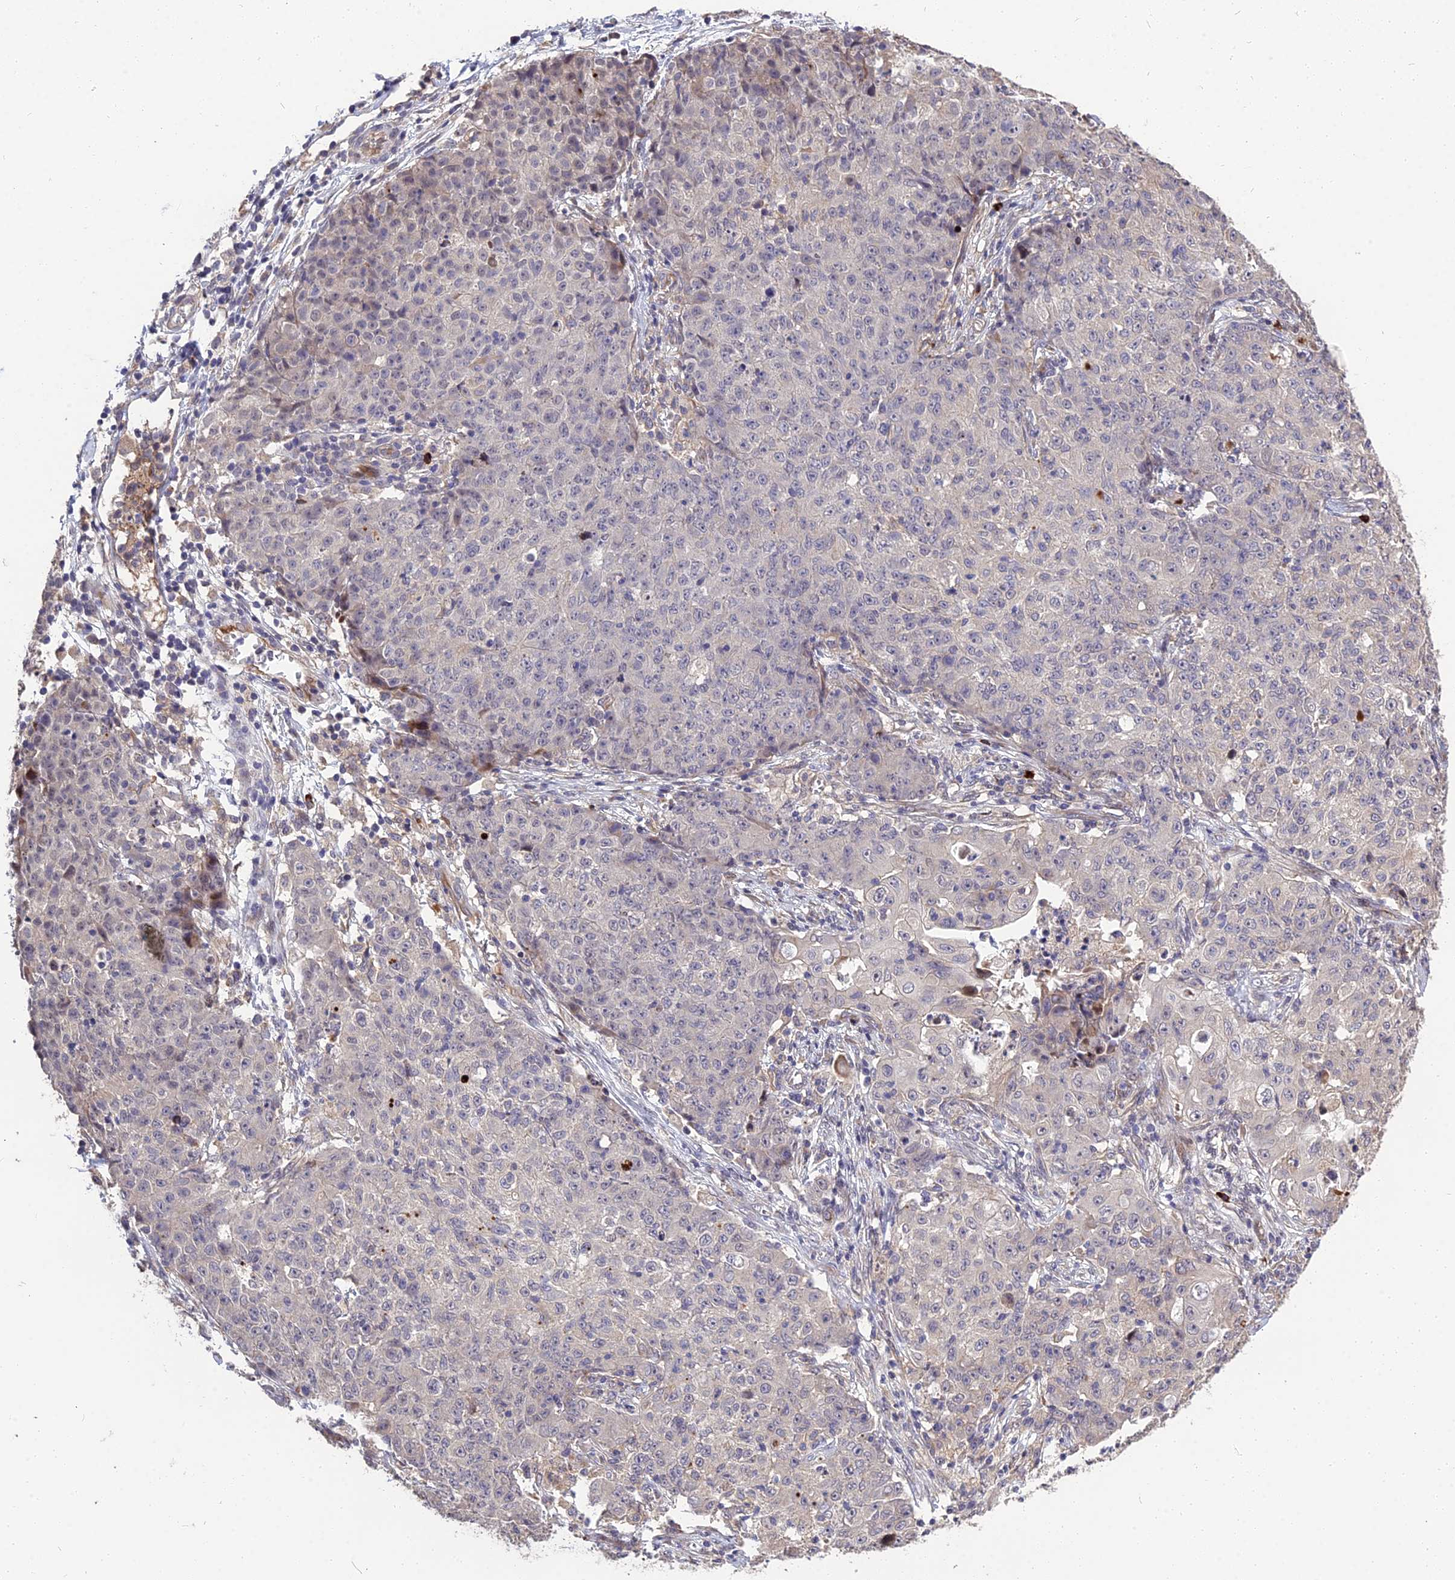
{"staining": {"intensity": "negative", "quantity": "none", "location": "none"}, "tissue": "ovarian cancer", "cell_type": "Tumor cells", "image_type": "cancer", "snomed": [{"axis": "morphology", "description": "Carcinoma, endometroid"}, {"axis": "topography", "description": "Ovary"}], "caption": "Immunohistochemical staining of ovarian cancer reveals no significant expression in tumor cells.", "gene": "MFSD2A", "patient": {"sex": "female", "age": 42}}